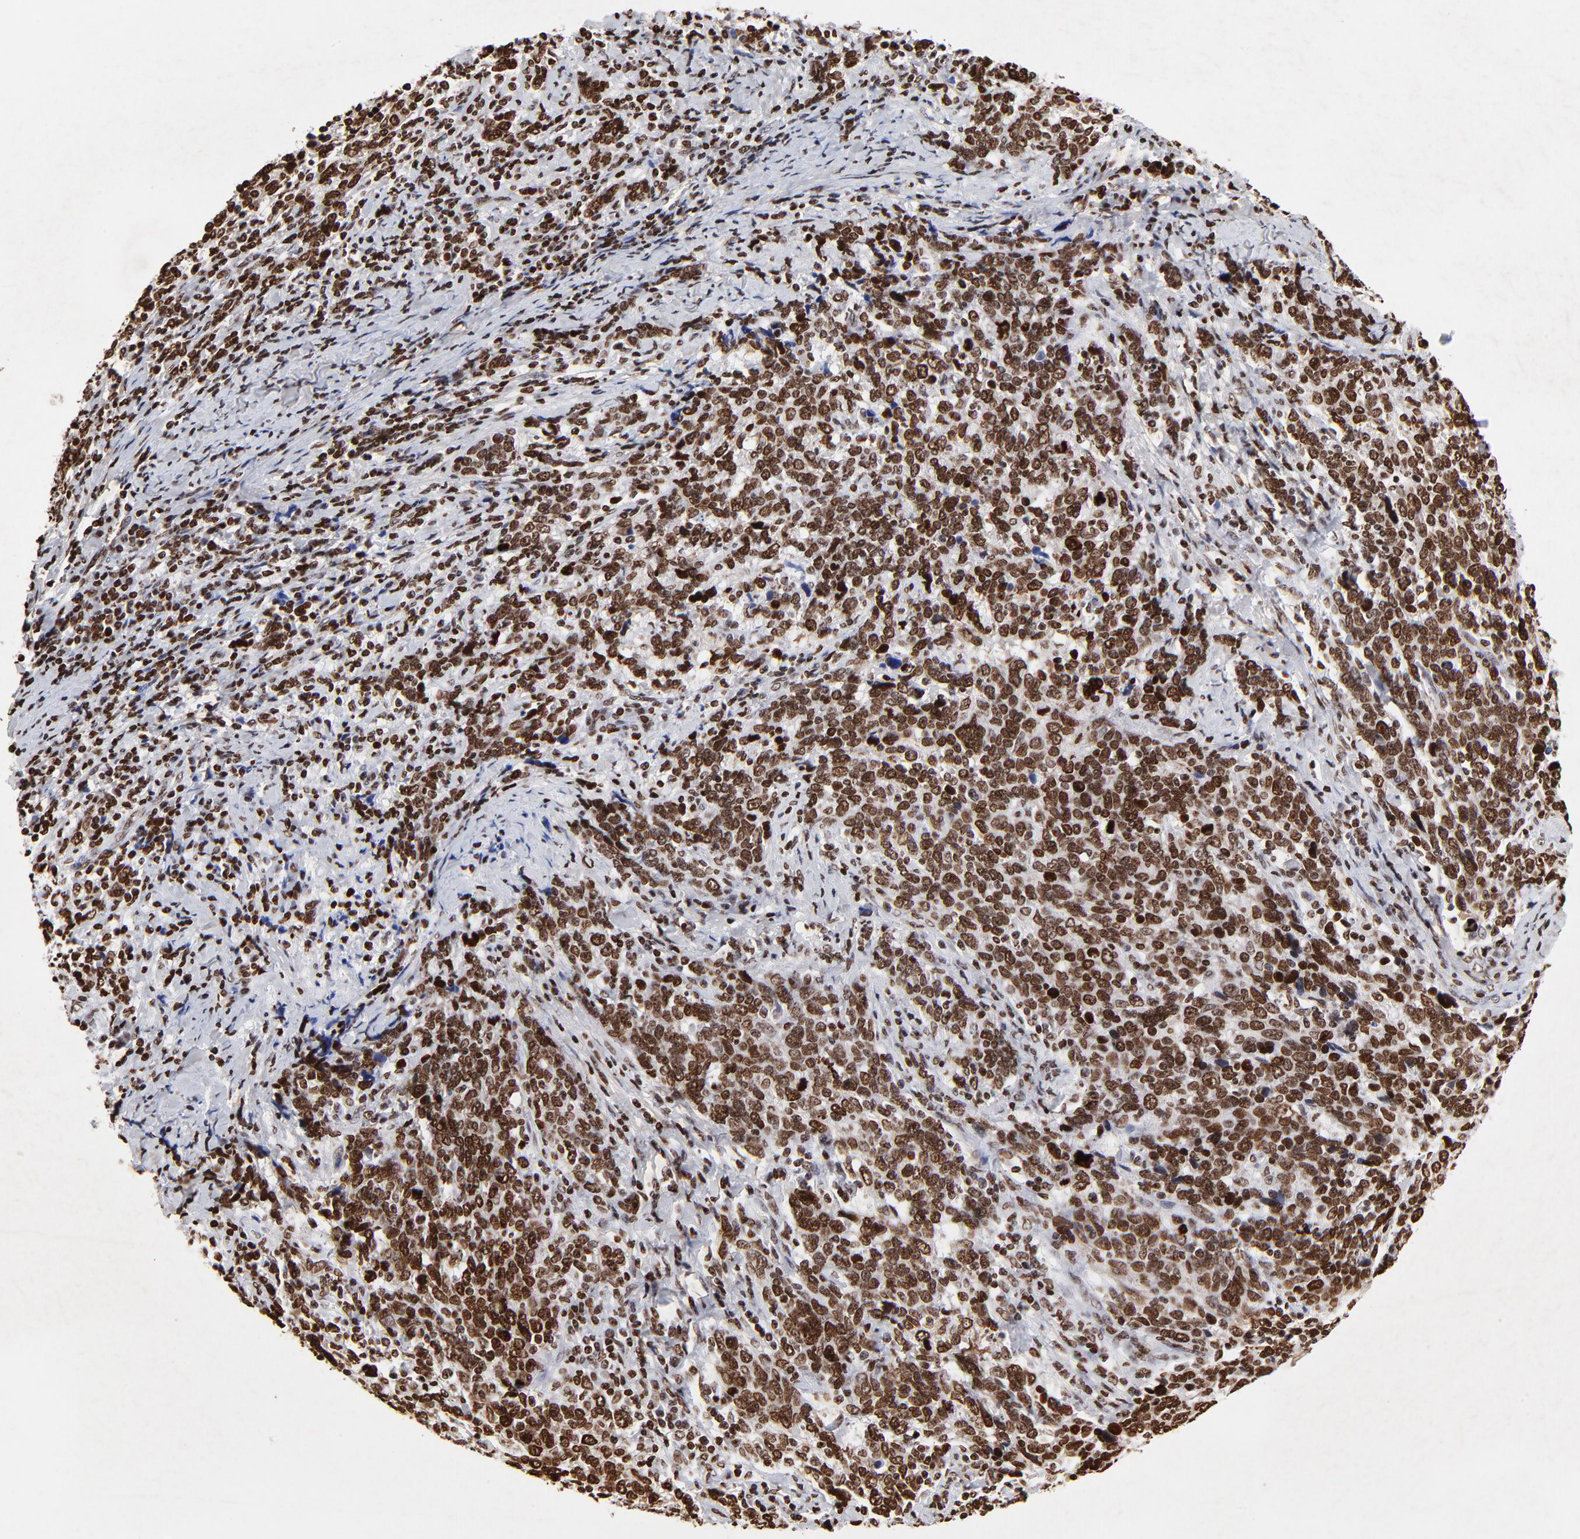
{"staining": {"intensity": "strong", "quantity": ">75%", "location": "nuclear"}, "tissue": "cervical cancer", "cell_type": "Tumor cells", "image_type": "cancer", "snomed": [{"axis": "morphology", "description": "Squamous cell carcinoma, NOS"}, {"axis": "topography", "description": "Cervix"}], "caption": "The histopathology image demonstrates staining of cervical cancer (squamous cell carcinoma), revealing strong nuclear protein positivity (brown color) within tumor cells.", "gene": "FBH1", "patient": {"sex": "female", "age": 41}}